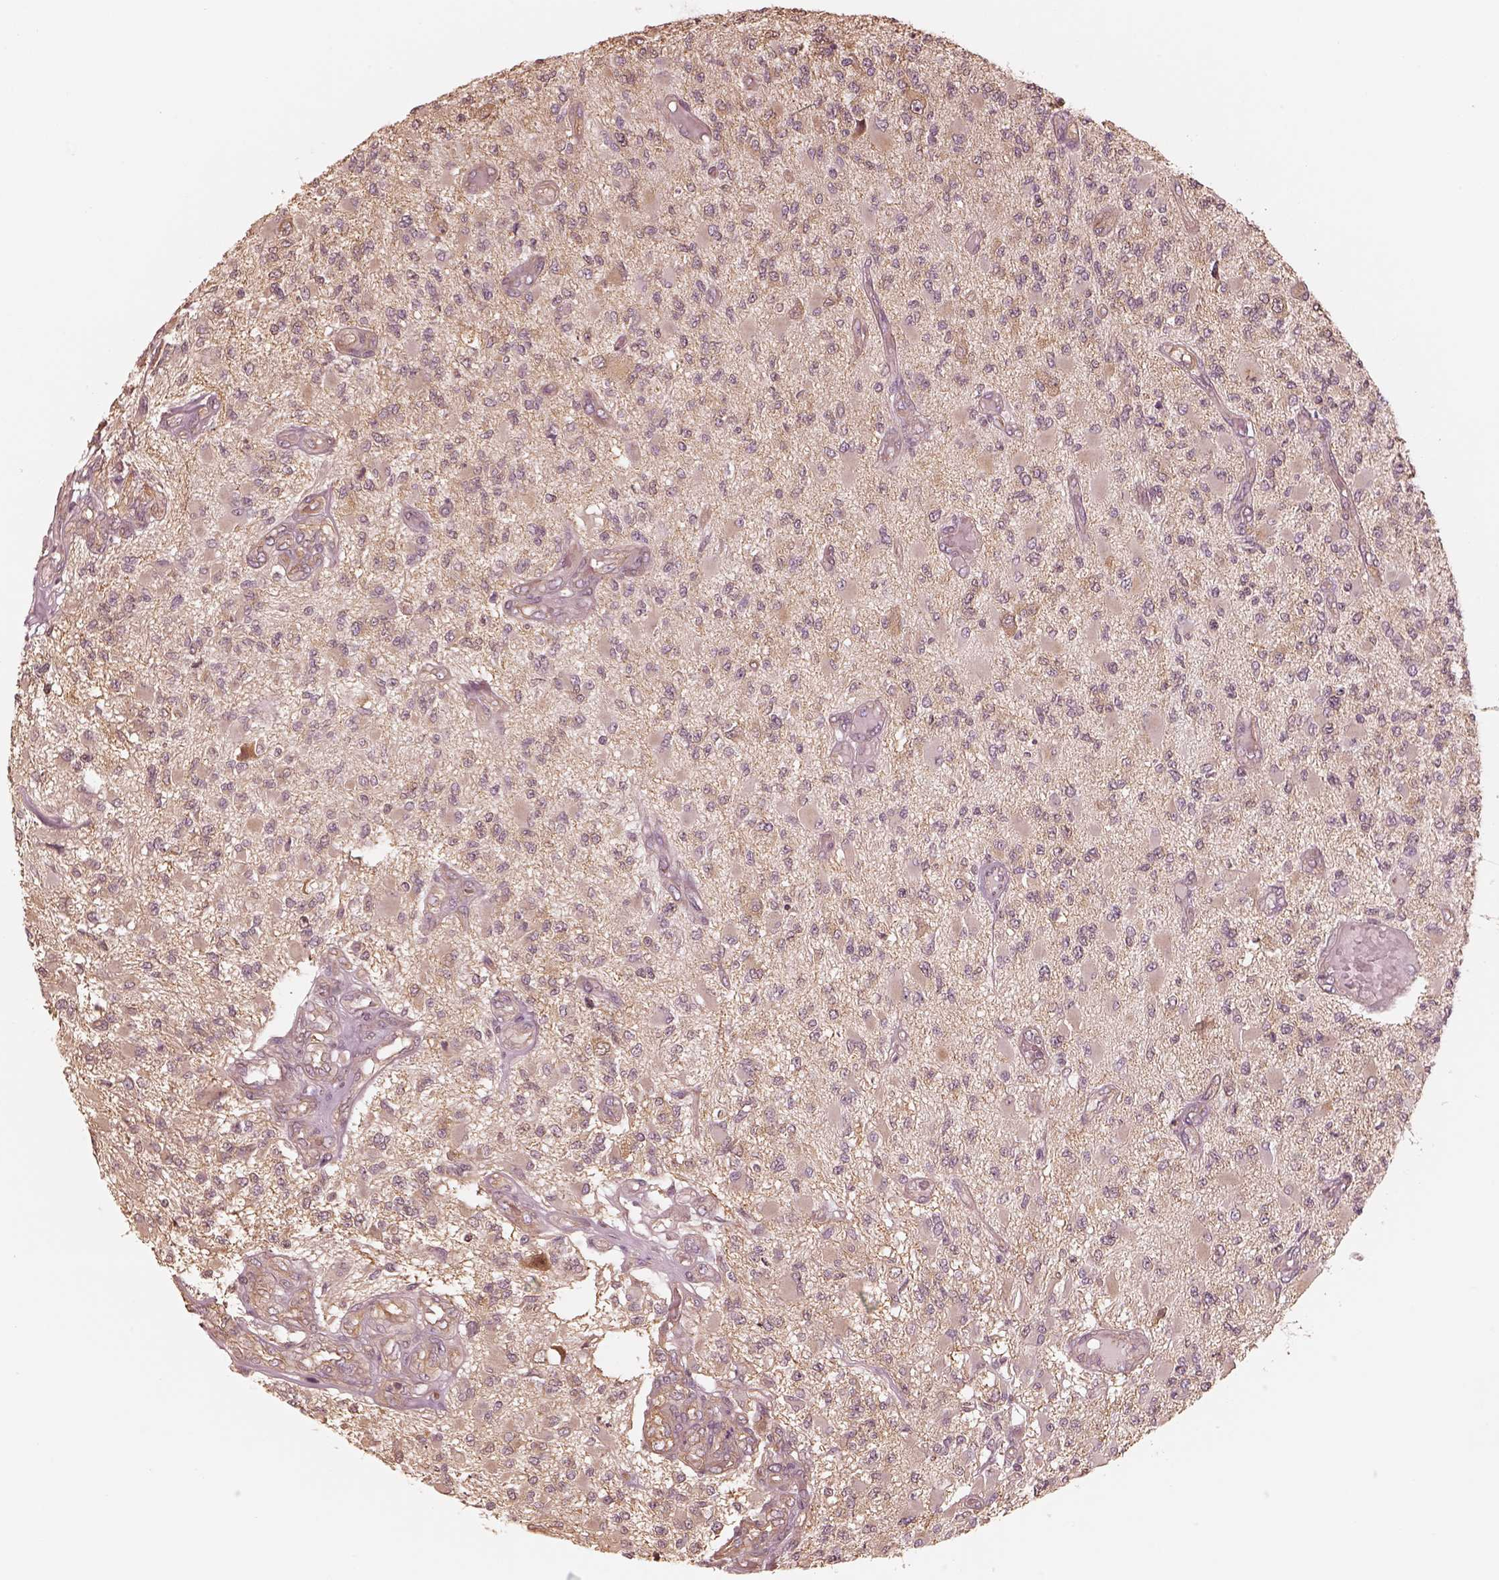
{"staining": {"intensity": "negative", "quantity": "none", "location": "none"}, "tissue": "glioma", "cell_type": "Tumor cells", "image_type": "cancer", "snomed": [{"axis": "morphology", "description": "Glioma, malignant, High grade"}, {"axis": "topography", "description": "Brain"}], "caption": "Tumor cells show no significant staining in glioma. (DAB IHC with hematoxylin counter stain).", "gene": "KIF5C", "patient": {"sex": "female", "age": 63}}